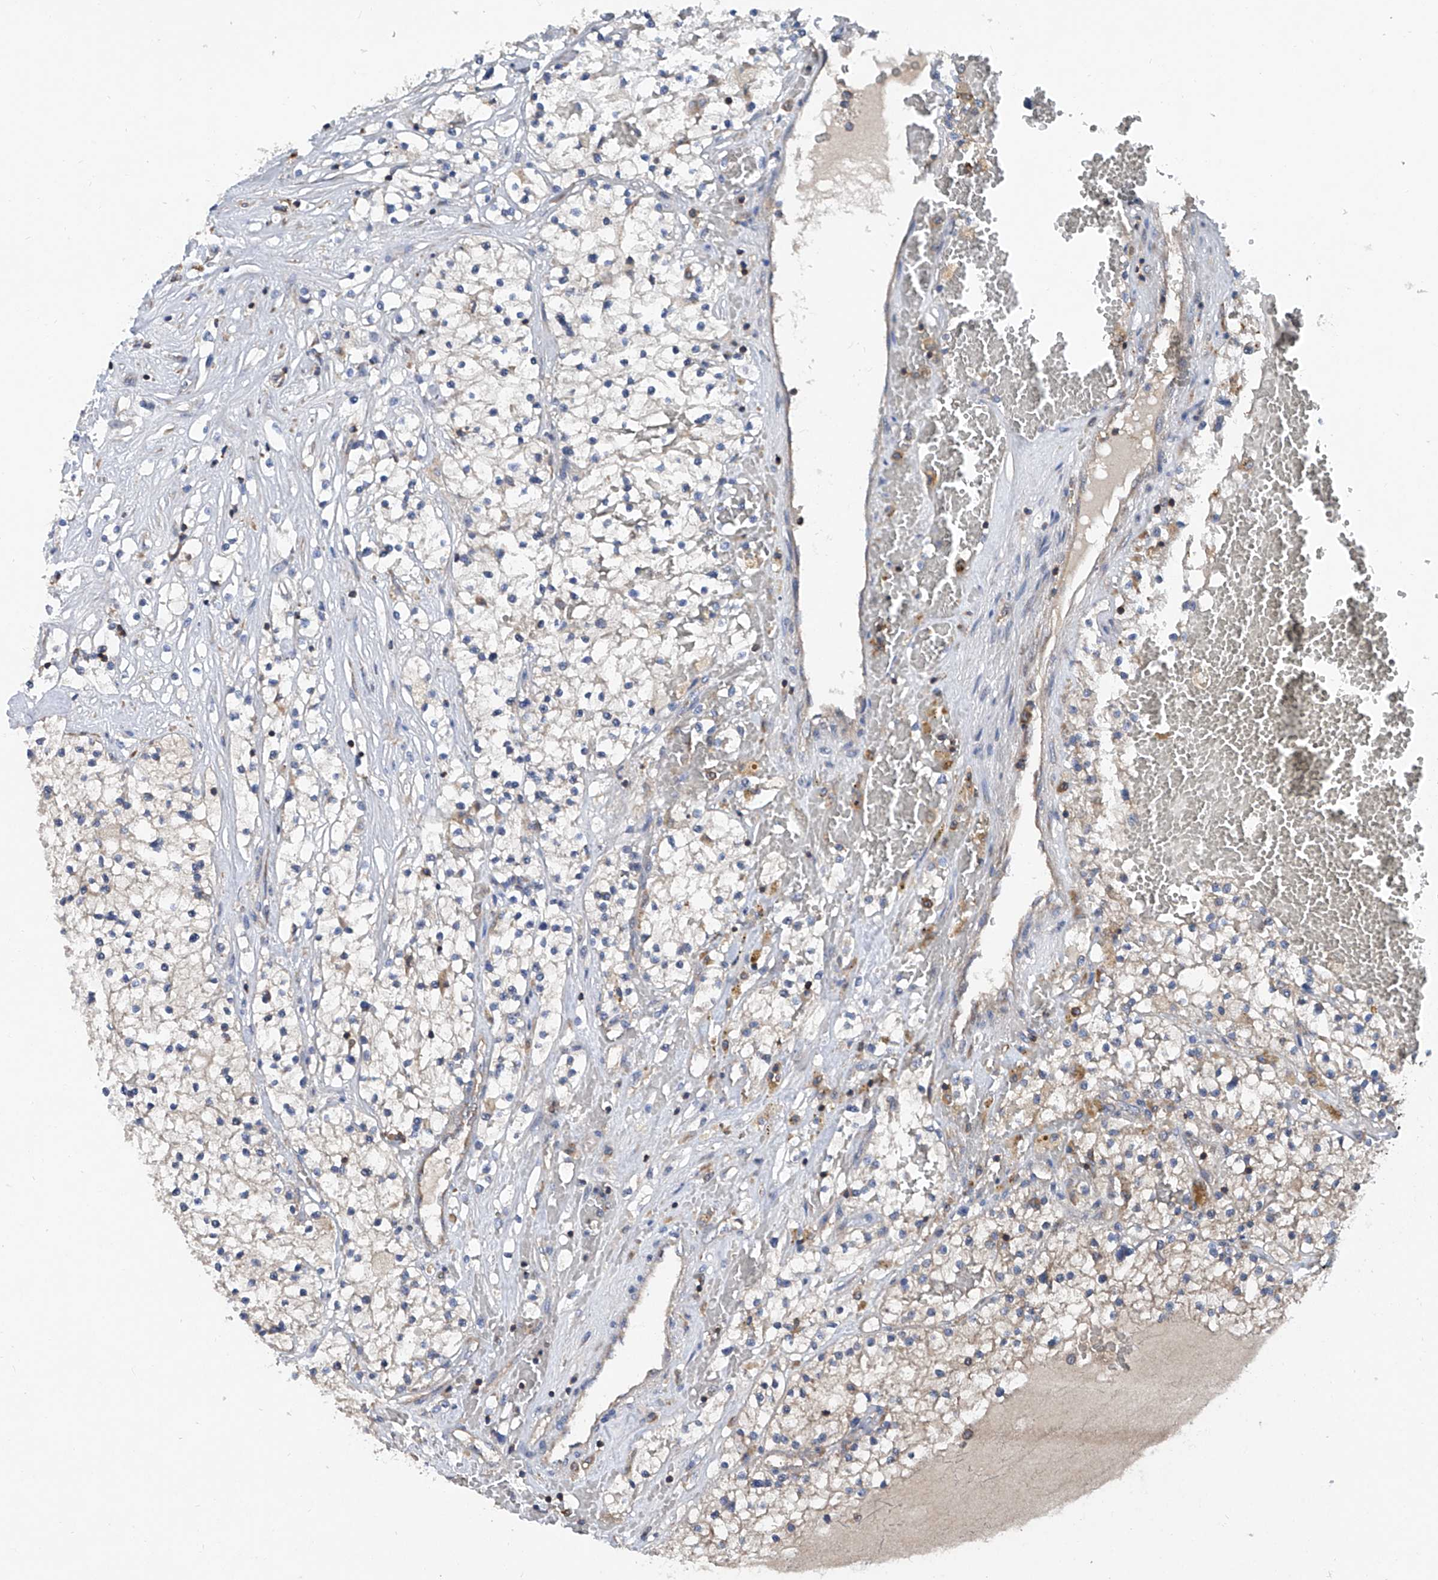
{"staining": {"intensity": "negative", "quantity": "none", "location": "none"}, "tissue": "renal cancer", "cell_type": "Tumor cells", "image_type": "cancer", "snomed": [{"axis": "morphology", "description": "Normal tissue, NOS"}, {"axis": "morphology", "description": "Adenocarcinoma, NOS"}, {"axis": "topography", "description": "Kidney"}], "caption": "DAB immunohistochemical staining of human renal cancer exhibits no significant staining in tumor cells. Brightfield microscopy of immunohistochemistry stained with DAB (3,3'-diaminobenzidine) (brown) and hematoxylin (blue), captured at high magnification.", "gene": "TRIM38", "patient": {"sex": "male", "age": 68}}